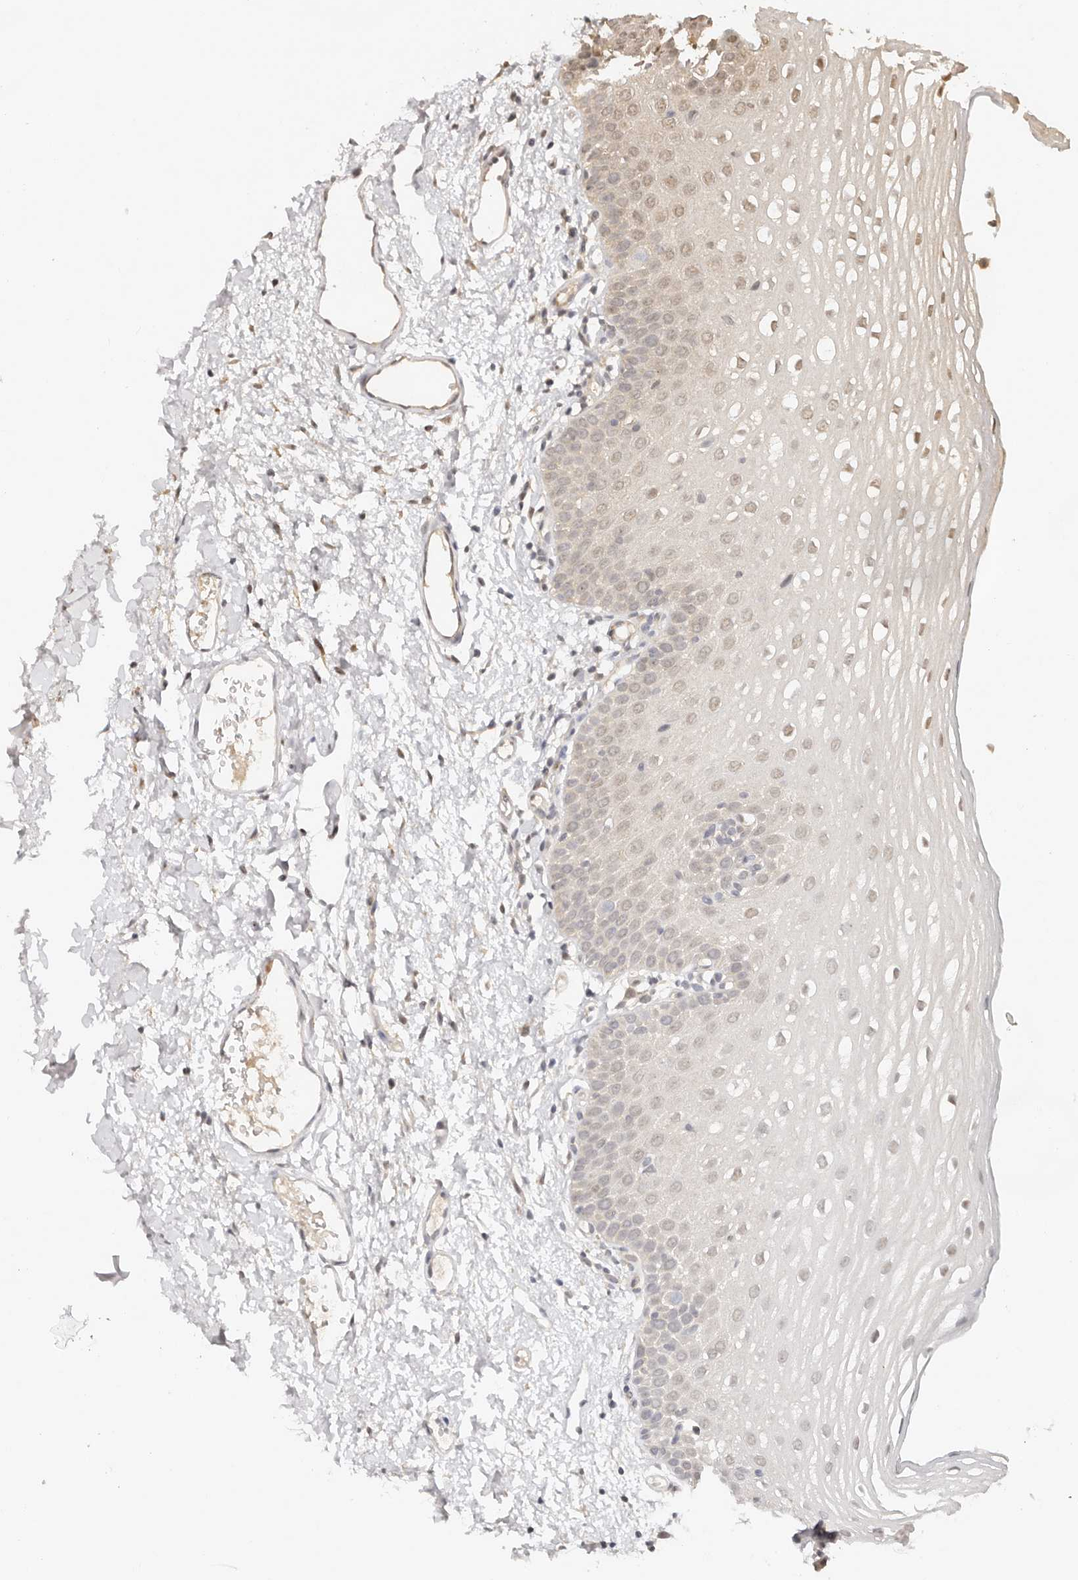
{"staining": {"intensity": "moderate", "quantity": "<25%", "location": "nuclear"}, "tissue": "oral mucosa", "cell_type": "Squamous epithelial cells", "image_type": "normal", "snomed": [{"axis": "morphology", "description": "Normal tissue, NOS"}, {"axis": "topography", "description": "Oral tissue"}], "caption": "Oral mucosa stained for a protein (brown) reveals moderate nuclear positive expression in about <25% of squamous epithelial cells.", "gene": "PSMA5", "patient": {"sex": "female", "age": 56}}